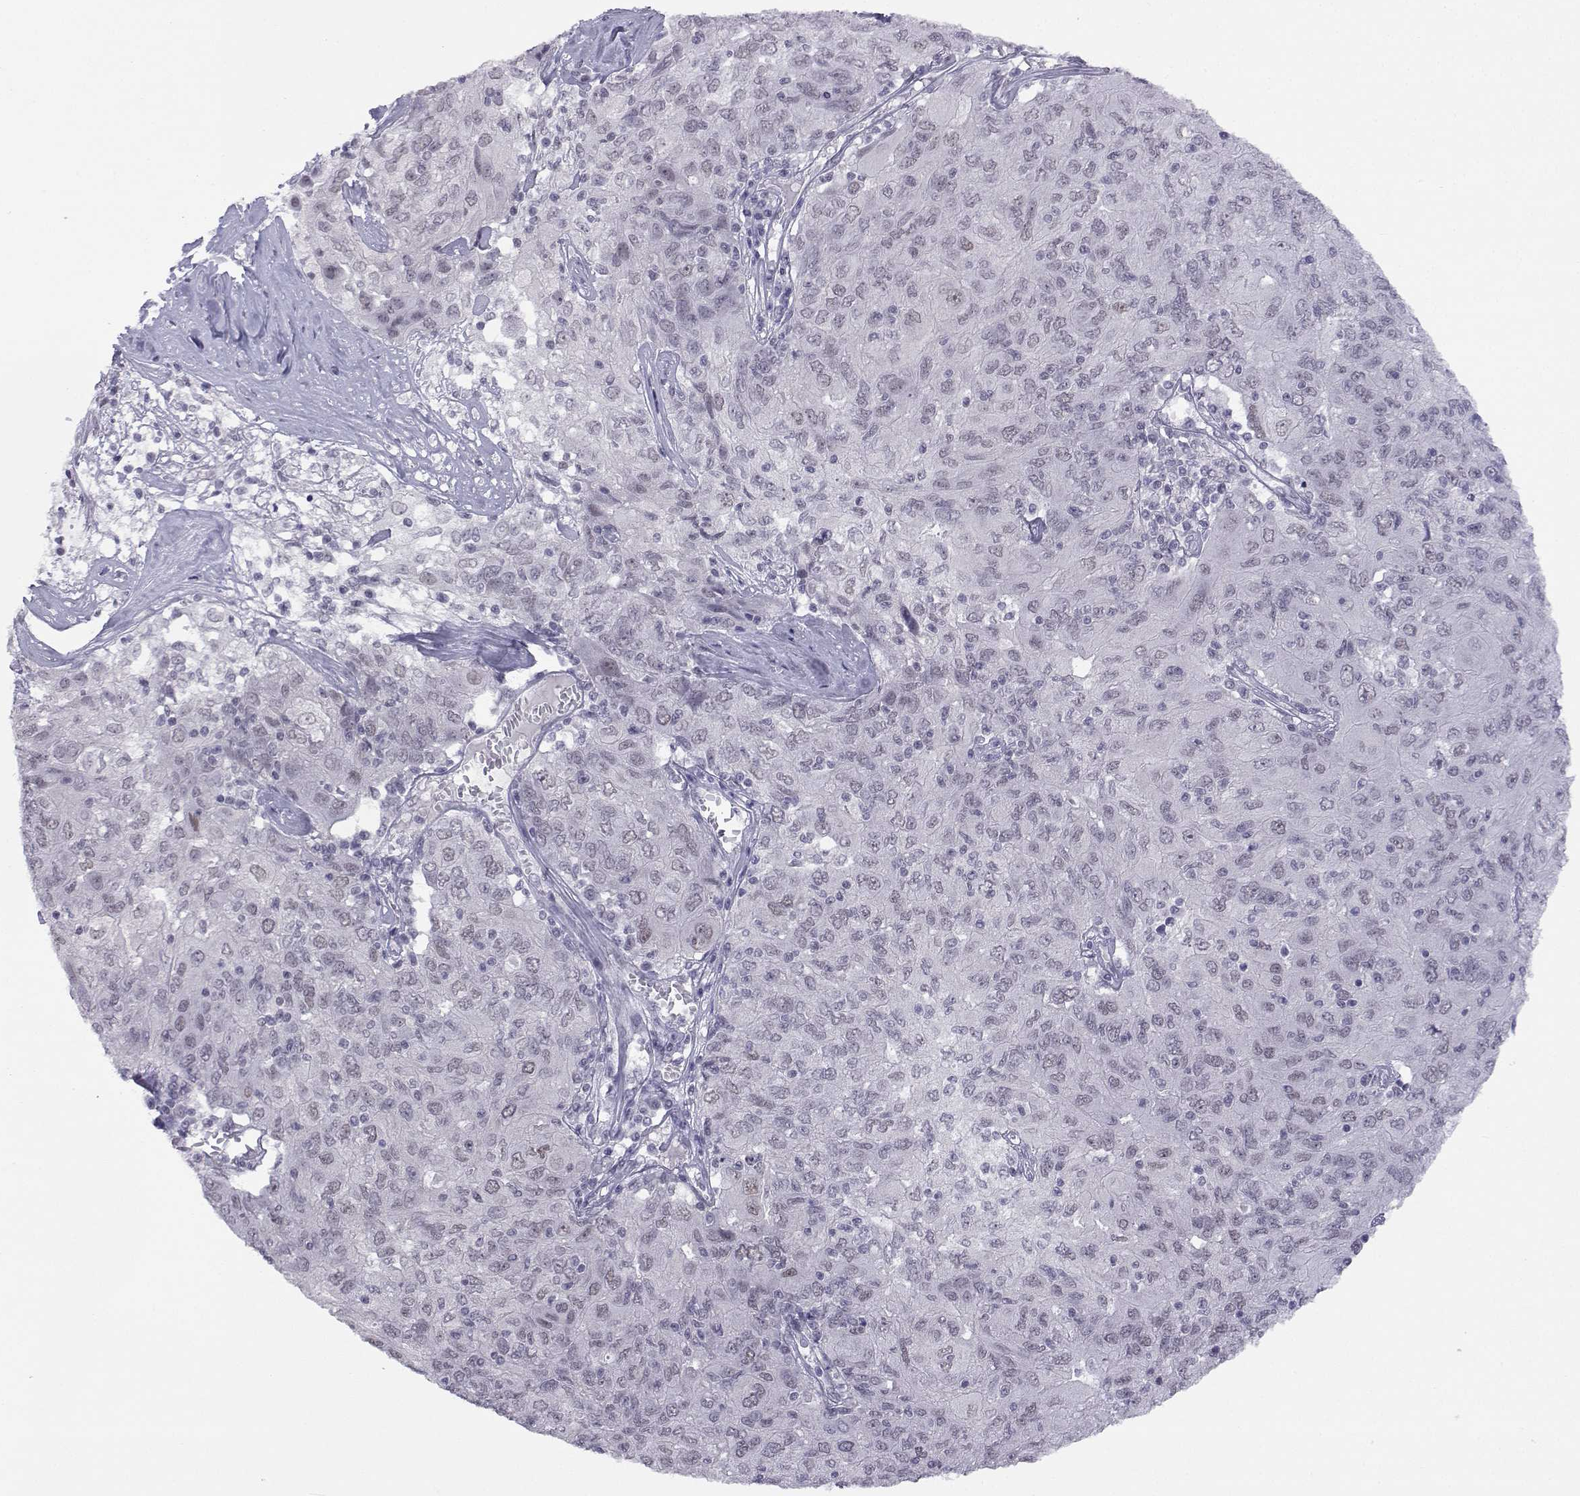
{"staining": {"intensity": "negative", "quantity": "none", "location": "none"}, "tissue": "ovarian cancer", "cell_type": "Tumor cells", "image_type": "cancer", "snomed": [{"axis": "morphology", "description": "Carcinoma, endometroid"}, {"axis": "topography", "description": "Ovary"}], "caption": "Immunohistochemistry image of neoplastic tissue: ovarian cancer stained with DAB (3,3'-diaminobenzidine) displays no significant protein expression in tumor cells. The staining is performed using DAB (3,3'-diaminobenzidine) brown chromogen with nuclei counter-stained in using hematoxylin.", "gene": "MED26", "patient": {"sex": "female", "age": 50}}